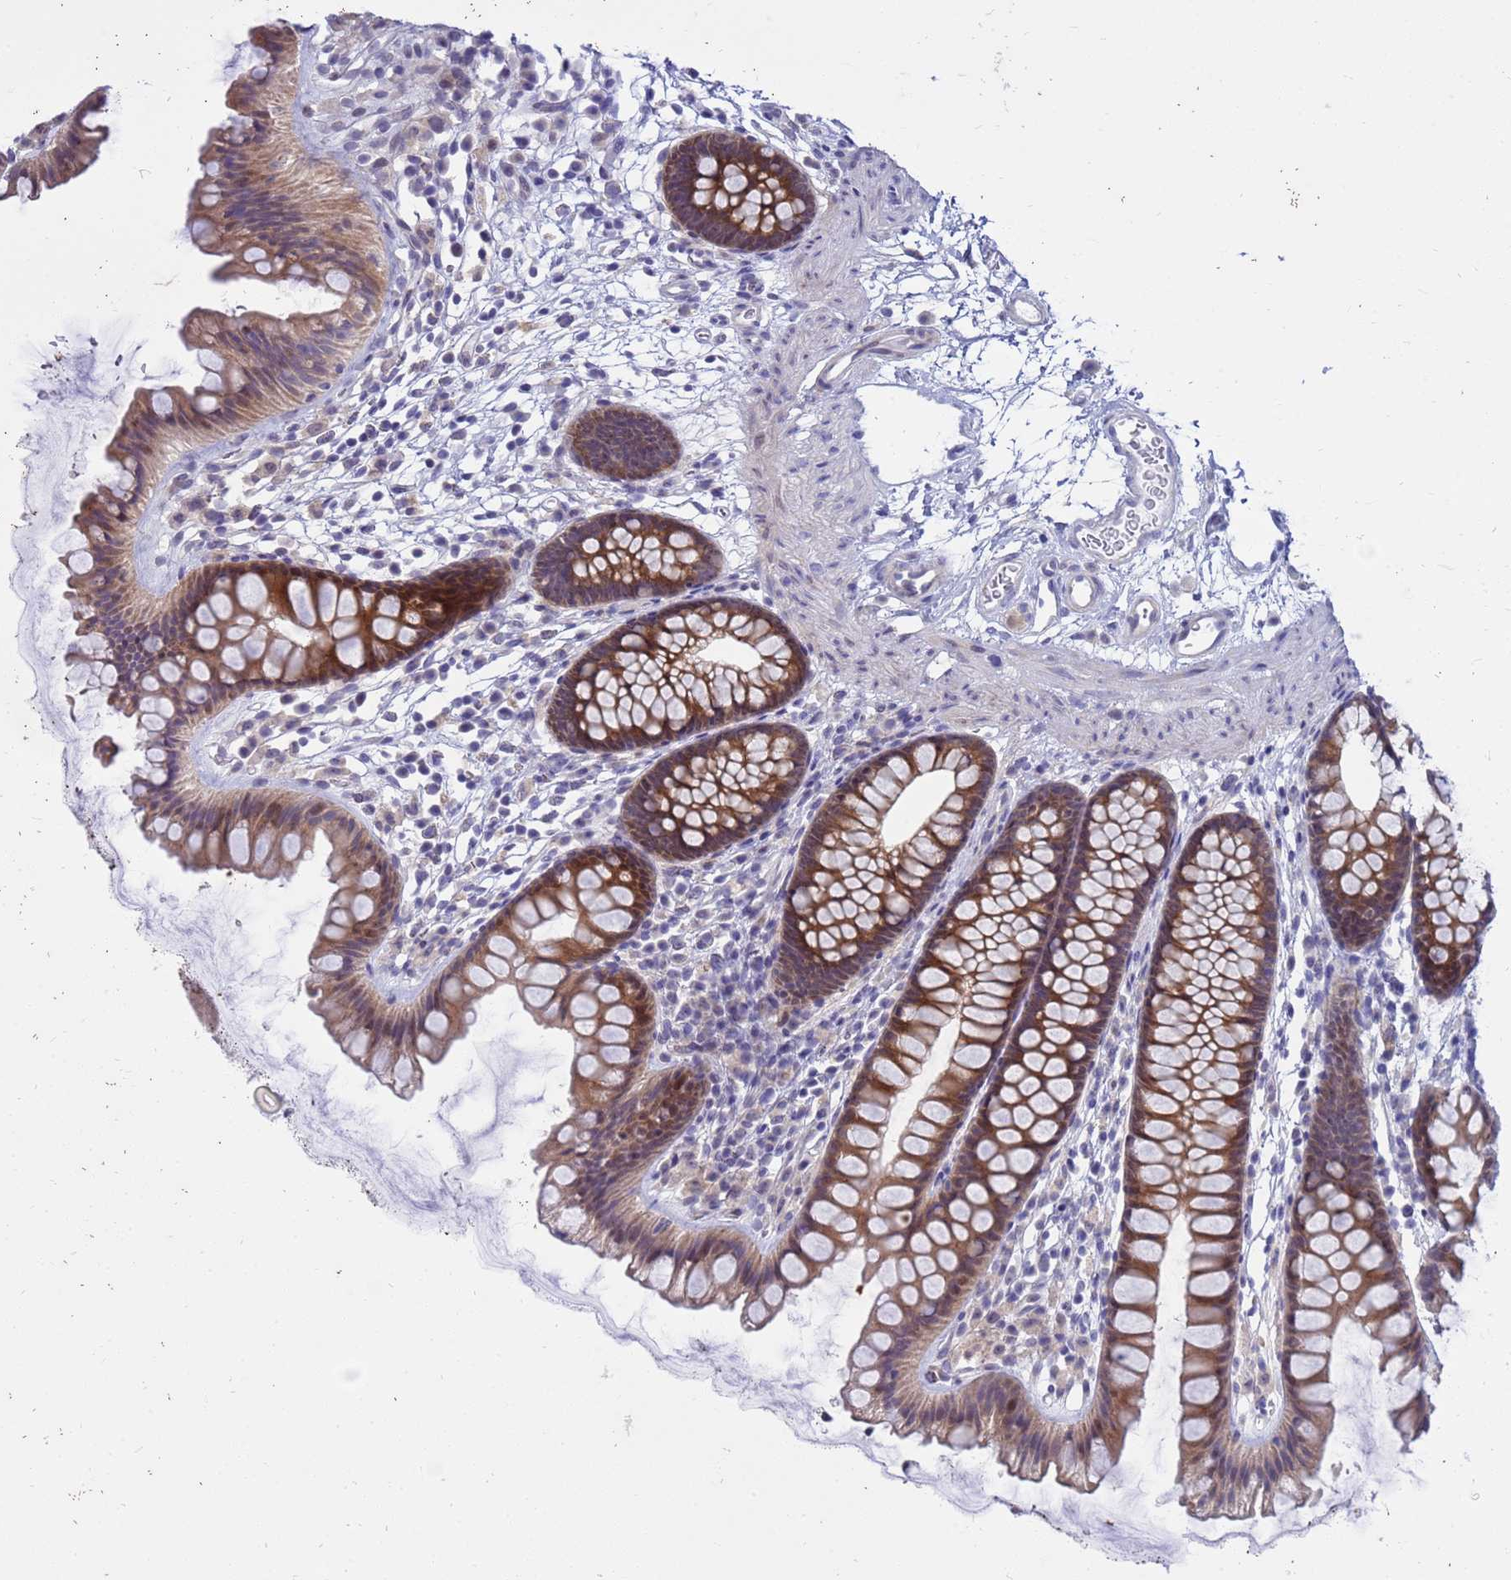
{"staining": {"intensity": "weak", "quantity": ">75%", "location": "nuclear"}, "tissue": "colon", "cell_type": "Endothelial cells", "image_type": "normal", "snomed": [{"axis": "morphology", "description": "Normal tissue, NOS"}, {"axis": "topography", "description": "Colon"}], "caption": "Brown immunohistochemical staining in unremarkable colon shows weak nuclear positivity in approximately >75% of endothelial cells.", "gene": "LRATD1", "patient": {"sex": "female", "age": 62}}